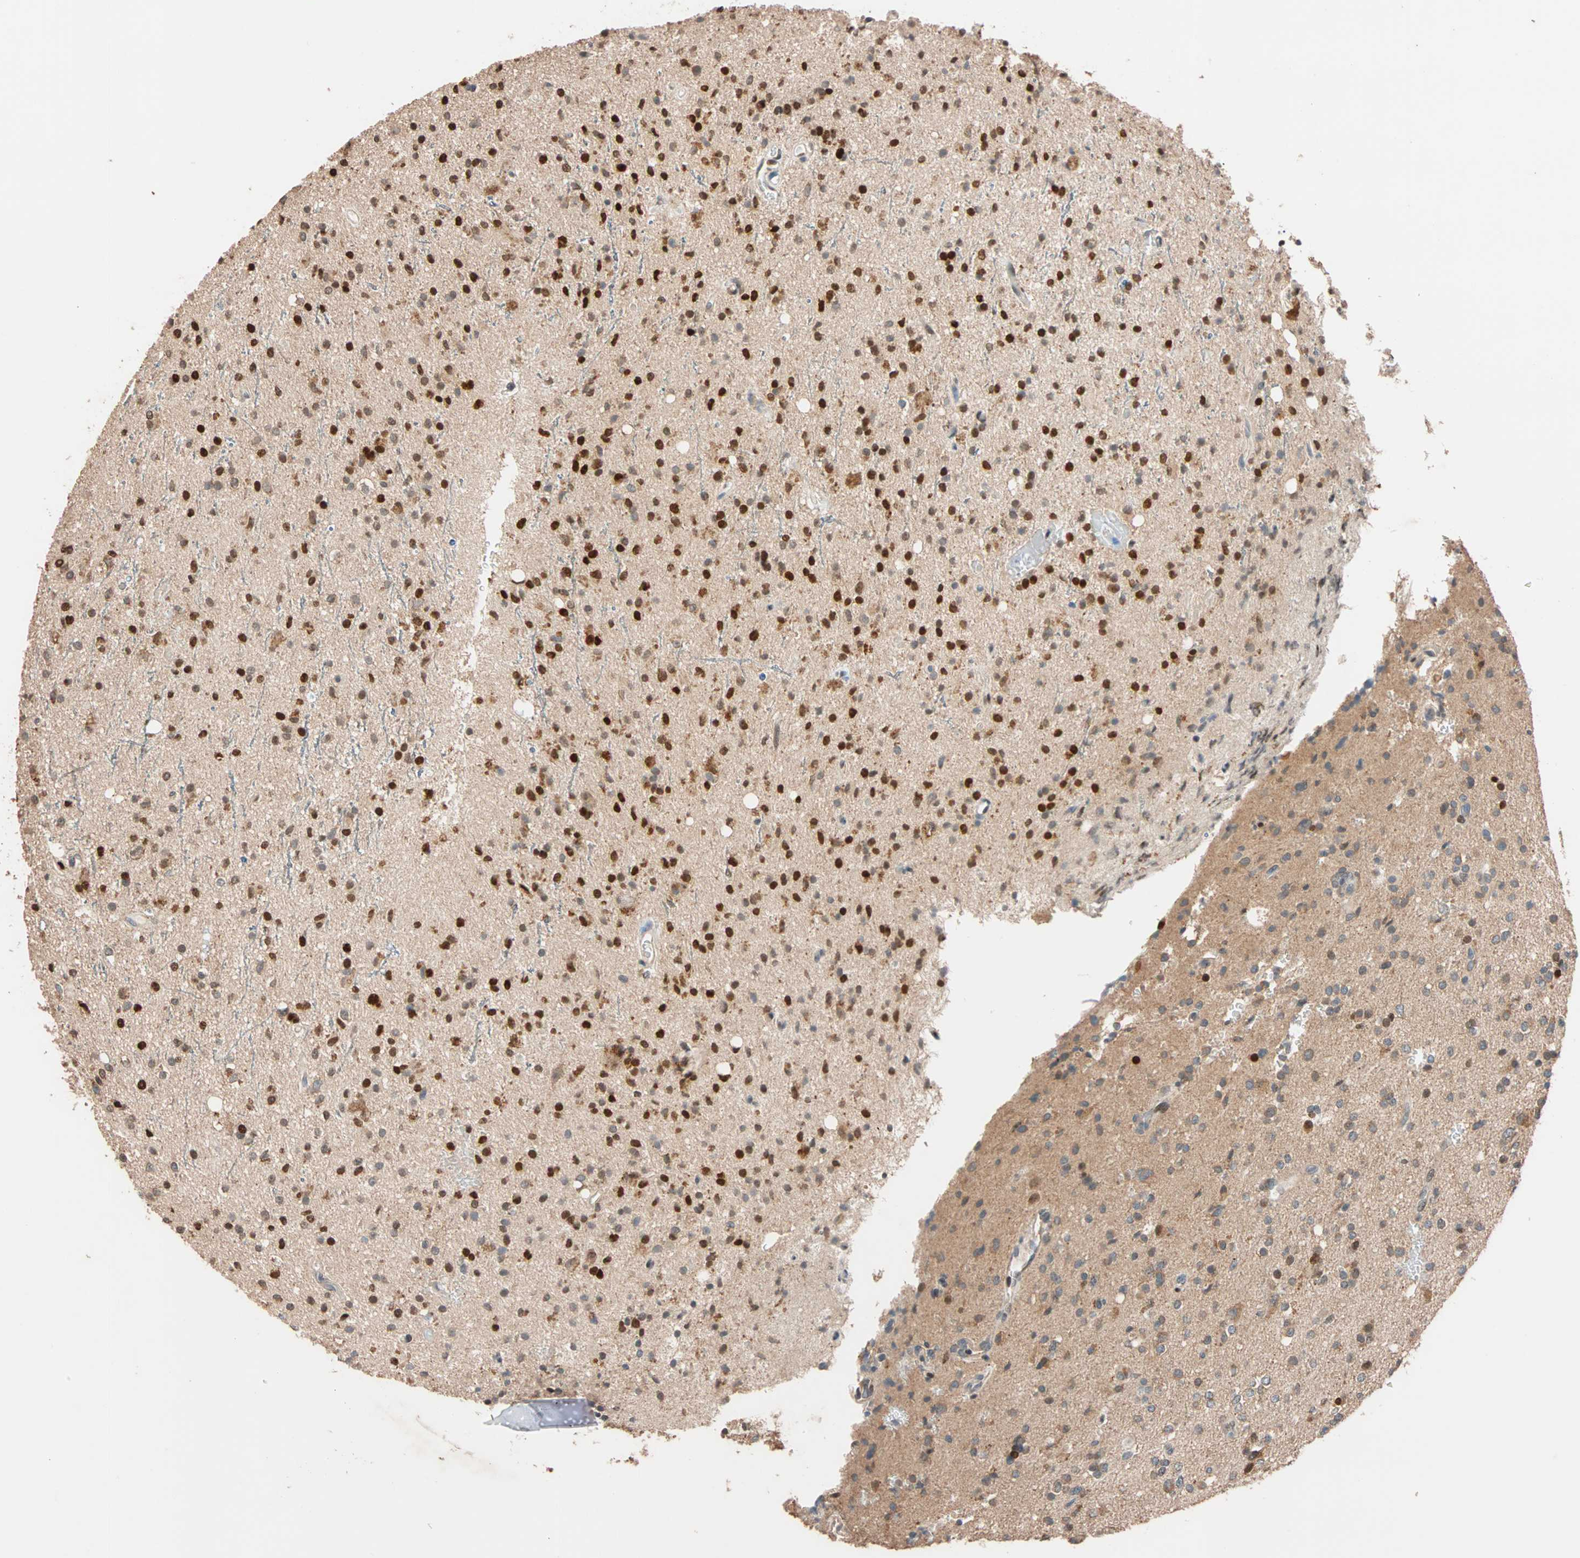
{"staining": {"intensity": "strong", "quantity": ">75%", "location": "cytoplasmic/membranous,nuclear"}, "tissue": "glioma", "cell_type": "Tumor cells", "image_type": "cancer", "snomed": [{"axis": "morphology", "description": "Glioma, malignant, High grade"}, {"axis": "topography", "description": "Brain"}], "caption": "High-power microscopy captured an IHC photomicrograph of high-grade glioma (malignant), revealing strong cytoplasmic/membranous and nuclear expression in approximately >75% of tumor cells.", "gene": "HECW1", "patient": {"sex": "male", "age": 47}}